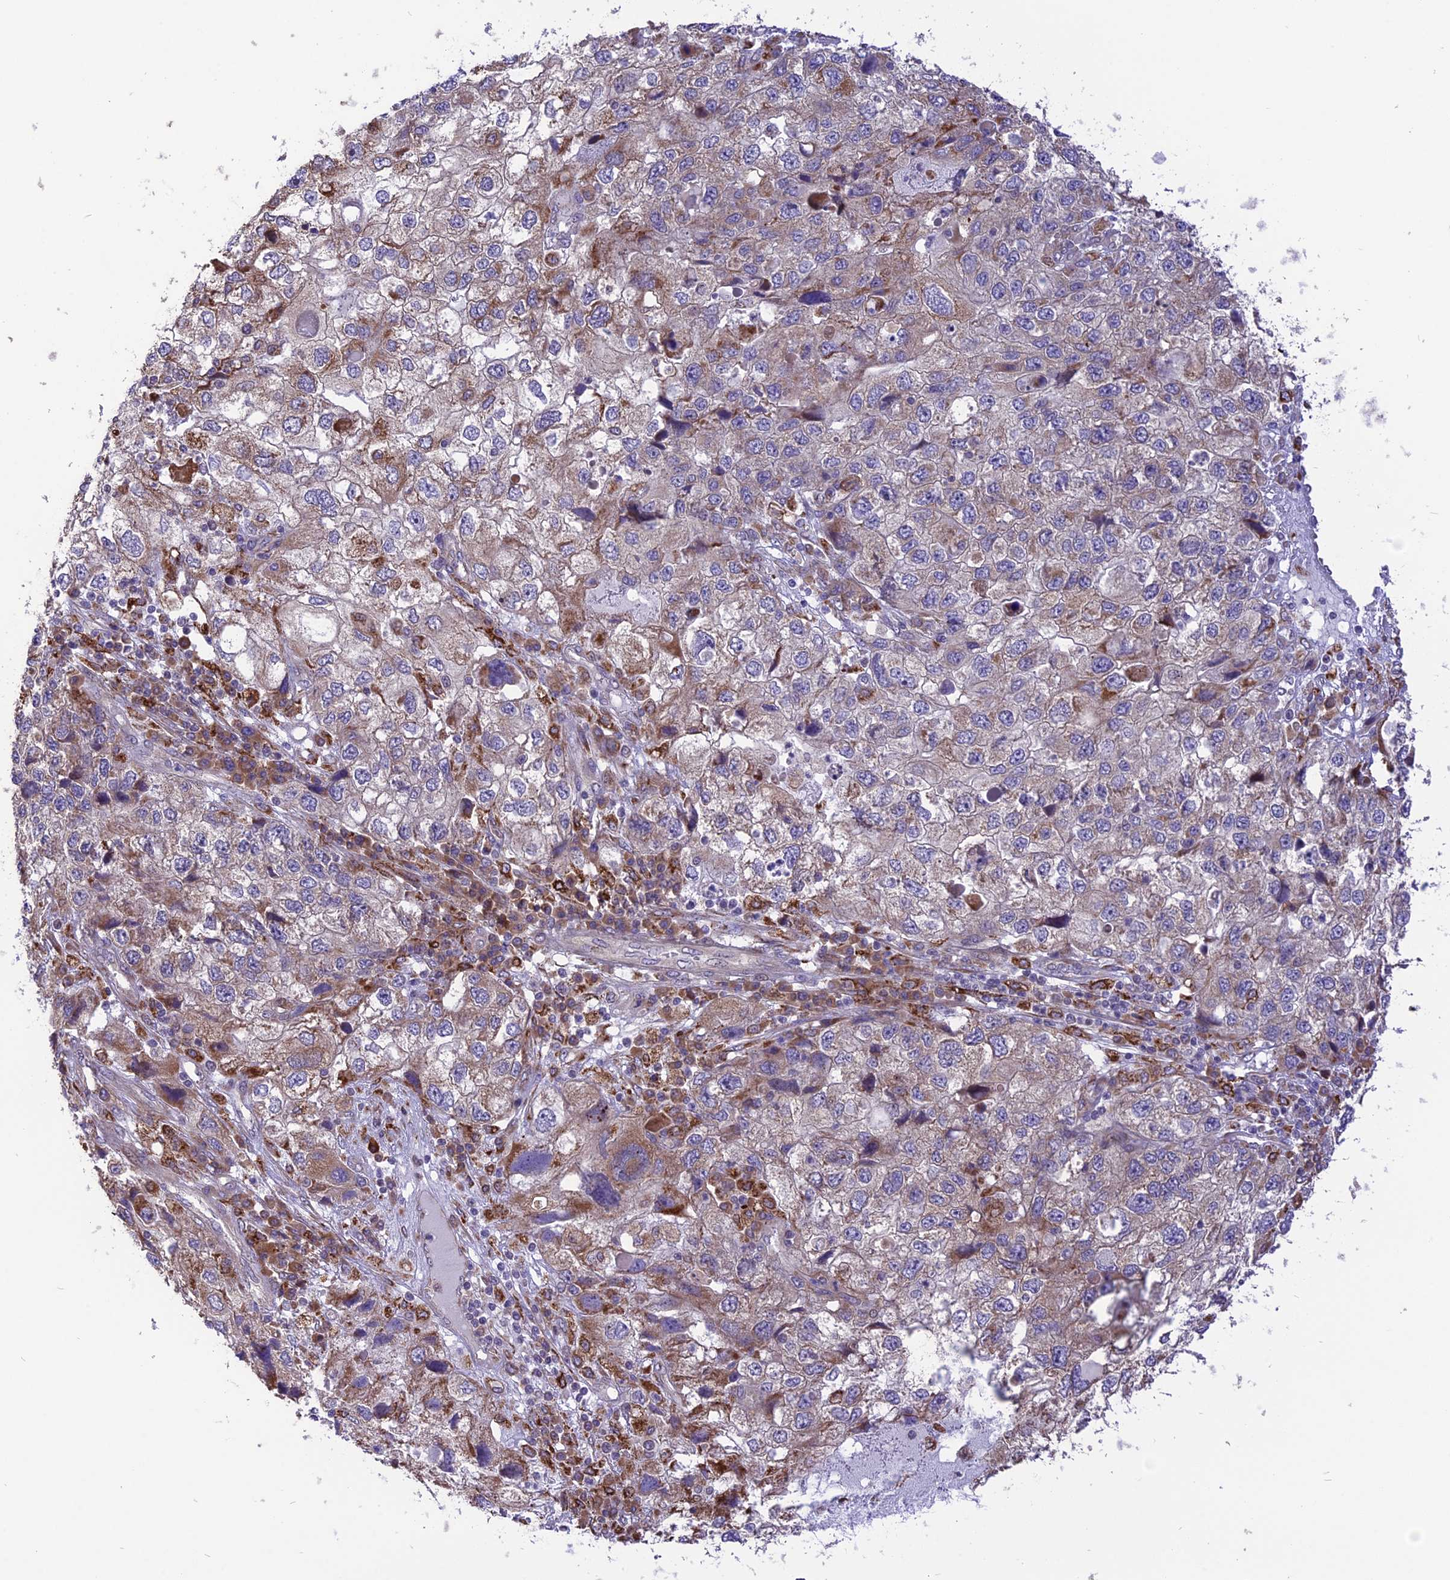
{"staining": {"intensity": "moderate", "quantity": "25%-75%", "location": "cytoplasmic/membranous"}, "tissue": "endometrial cancer", "cell_type": "Tumor cells", "image_type": "cancer", "snomed": [{"axis": "morphology", "description": "Adenocarcinoma, NOS"}, {"axis": "topography", "description": "Endometrium"}], "caption": "The immunohistochemical stain shows moderate cytoplasmic/membranous expression in tumor cells of endometrial cancer tissue. The protein of interest is shown in brown color, while the nuclei are stained blue.", "gene": "ARMCX6", "patient": {"sex": "female", "age": 49}}